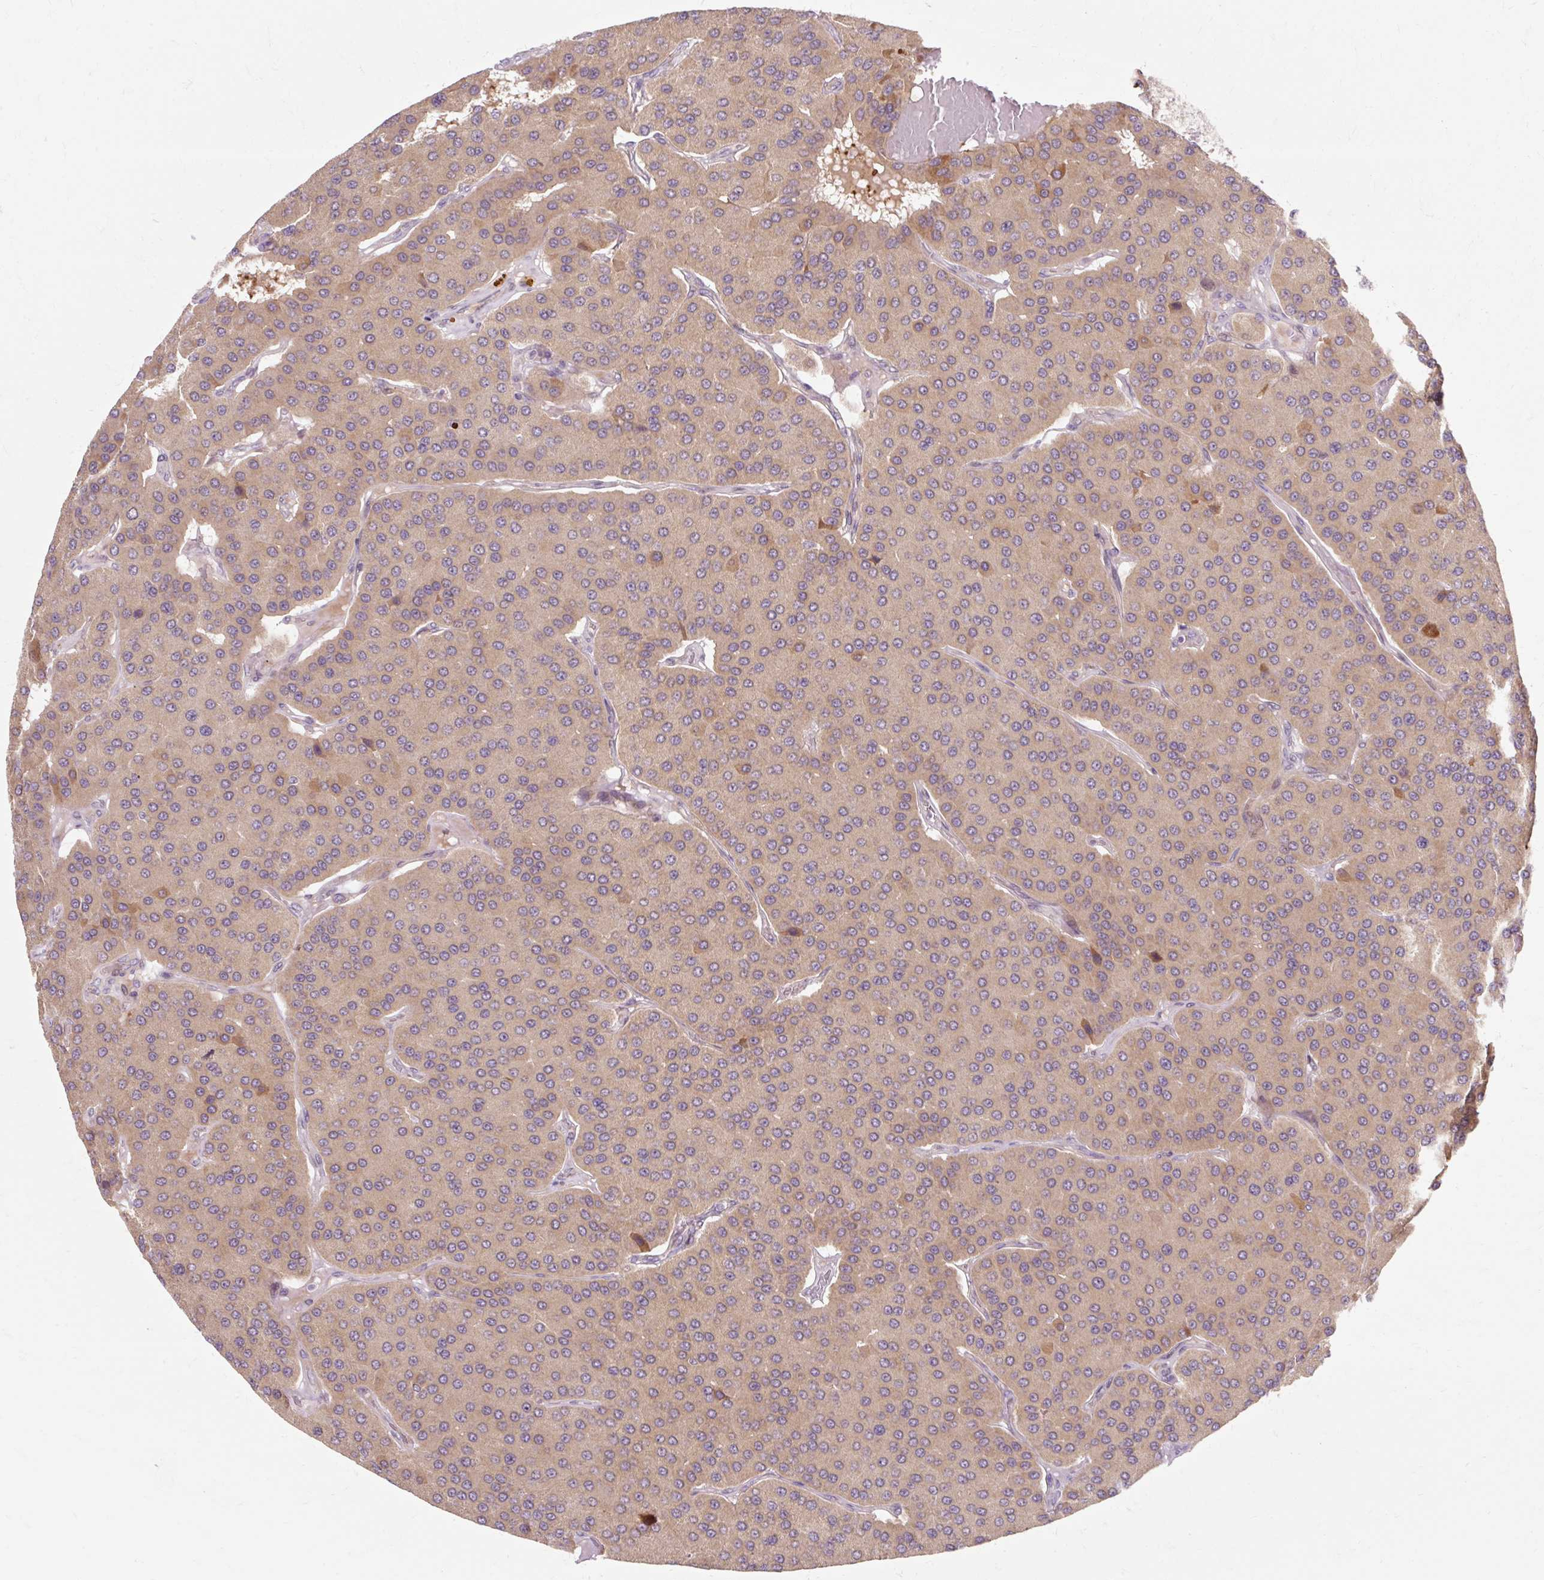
{"staining": {"intensity": "moderate", "quantity": ">75%", "location": "cytoplasmic/membranous"}, "tissue": "parathyroid gland", "cell_type": "Glandular cells", "image_type": "normal", "snomed": [{"axis": "morphology", "description": "Normal tissue, NOS"}, {"axis": "morphology", "description": "Adenoma, NOS"}, {"axis": "topography", "description": "Parathyroid gland"}], "caption": "Immunohistochemistry (DAB (3,3'-diaminobenzidine)) staining of benign parathyroid gland reveals moderate cytoplasmic/membranous protein staining in about >75% of glandular cells.", "gene": "GEMIN2", "patient": {"sex": "female", "age": 86}}